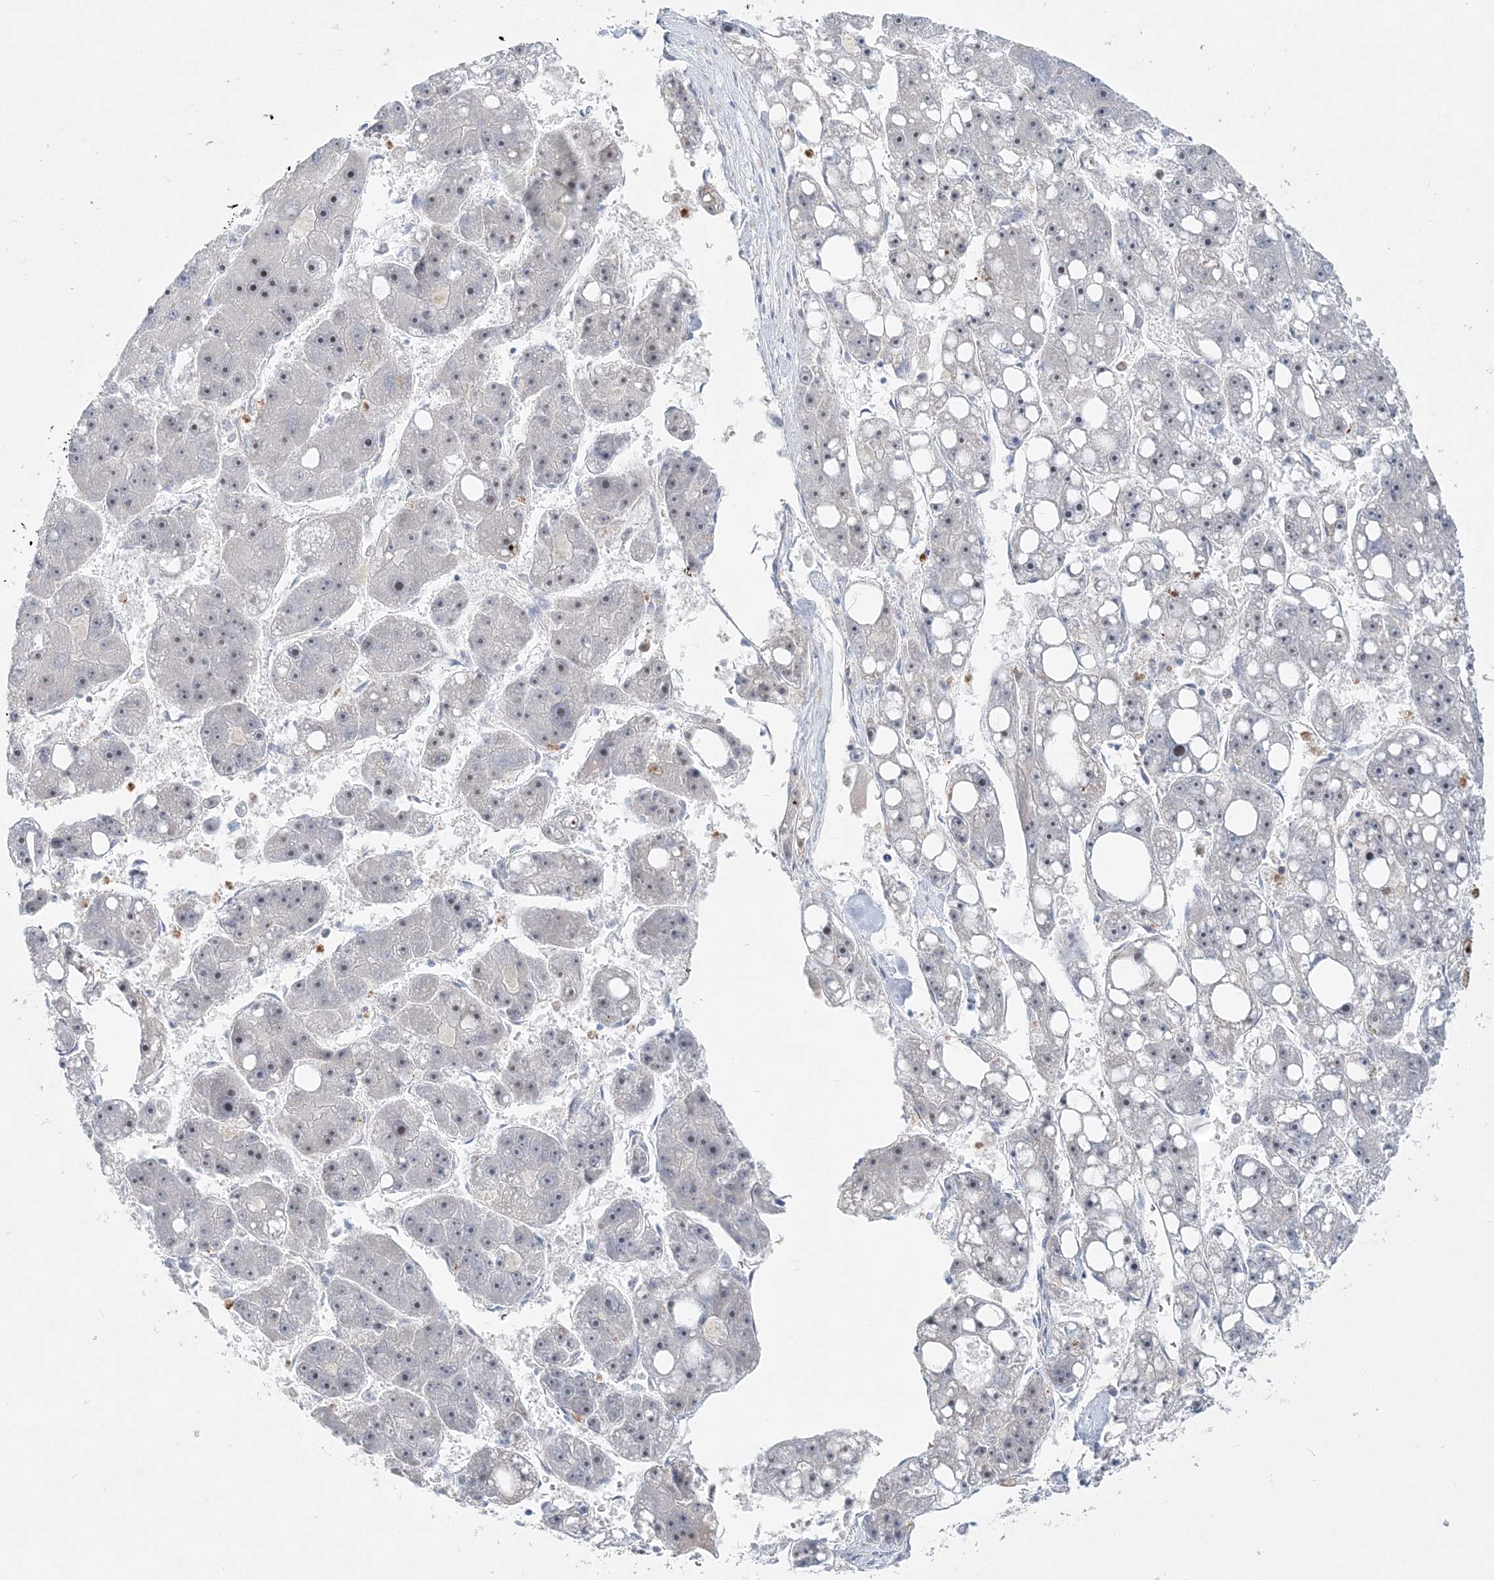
{"staining": {"intensity": "negative", "quantity": "none", "location": "none"}, "tissue": "liver cancer", "cell_type": "Tumor cells", "image_type": "cancer", "snomed": [{"axis": "morphology", "description": "Carcinoma, Hepatocellular, NOS"}, {"axis": "topography", "description": "Liver"}], "caption": "Liver cancer (hepatocellular carcinoma) stained for a protein using immunohistochemistry (IHC) demonstrates no positivity tumor cells.", "gene": "DNAH5", "patient": {"sex": "female", "age": 61}}